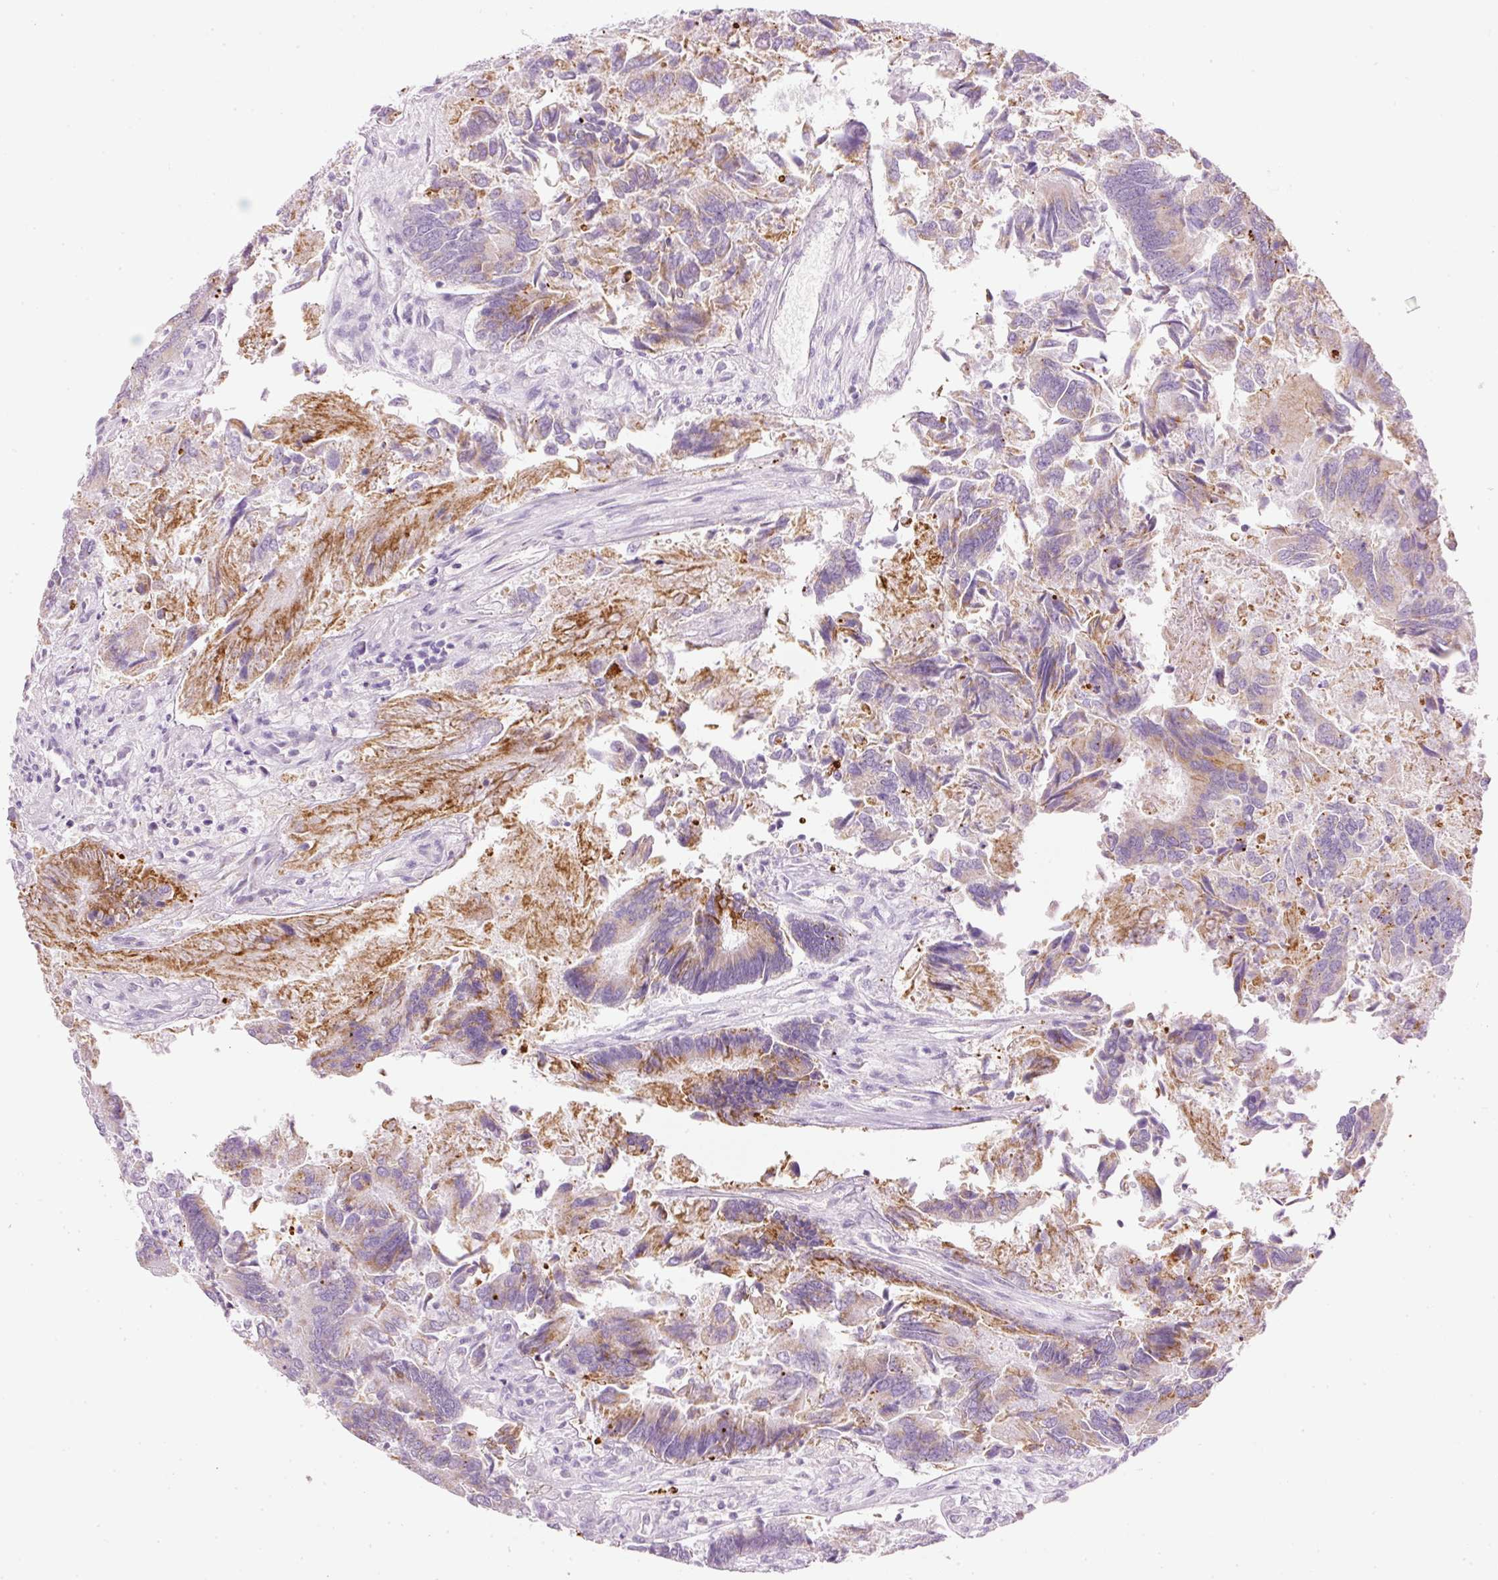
{"staining": {"intensity": "moderate", "quantity": "25%-75%", "location": "cytoplasmic/membranous"}, "tissue": "colorectal cancer", "cell_type": "Tumor cells", "image_type": "cancer", "snomed": [{"axis": "morphology", "description": "Adenocarcinoma, NOS"}, {"axis": "topography", "description": "Colon"}], "caption": "IHC of human colorectal cancer demonstrates medium levels of moderate cytoplasmic/membranous staining in approximately 25%-75% of tumor cells. The staining was performed using DAB to visualize the protein expression in brown, while the nuclei were stained in blue with hematoxylin (Magnification: 20x).", "gene": "CARD16", "patient": {"sex": "female", "age": 67}}